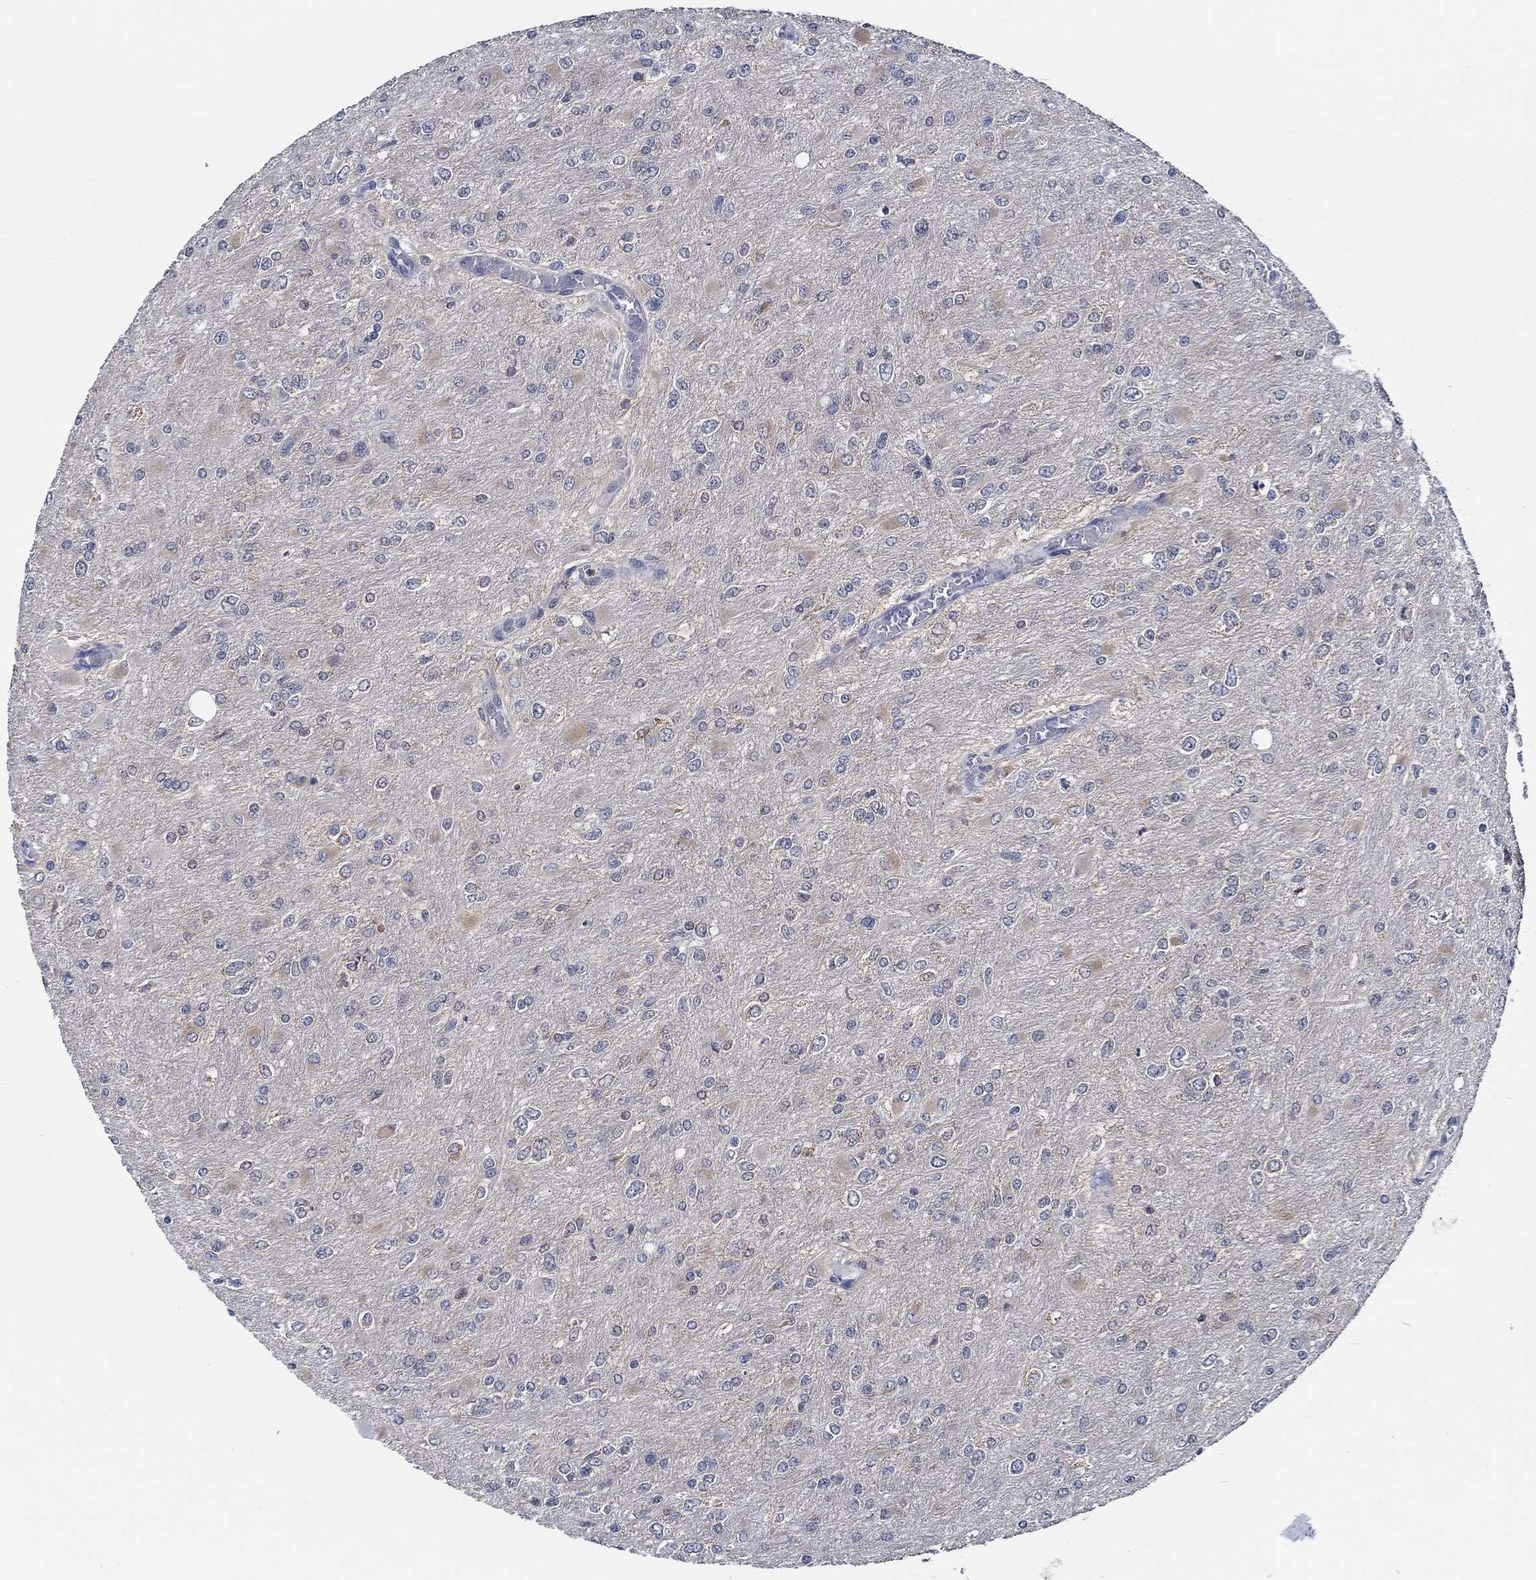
{"staining": {"intensity": "negative", "quantity": "none", "location": "none"}, "tissue": "glioma", "cell_type": "Tumor cells", "image_type": "cancer", "snomed": [{"axis": "morphology", "description": "Glioma, malignant, High grade"}, {"axis": "topography", "description": "Cerebral cortex"}], "caption": "Immunohistochemical staining of human malignant glioma (high-grade) exhibits no significant positivity in tumor cells.", "gene": "DACT1", "patient": {"sex": "female", "age": 36}}